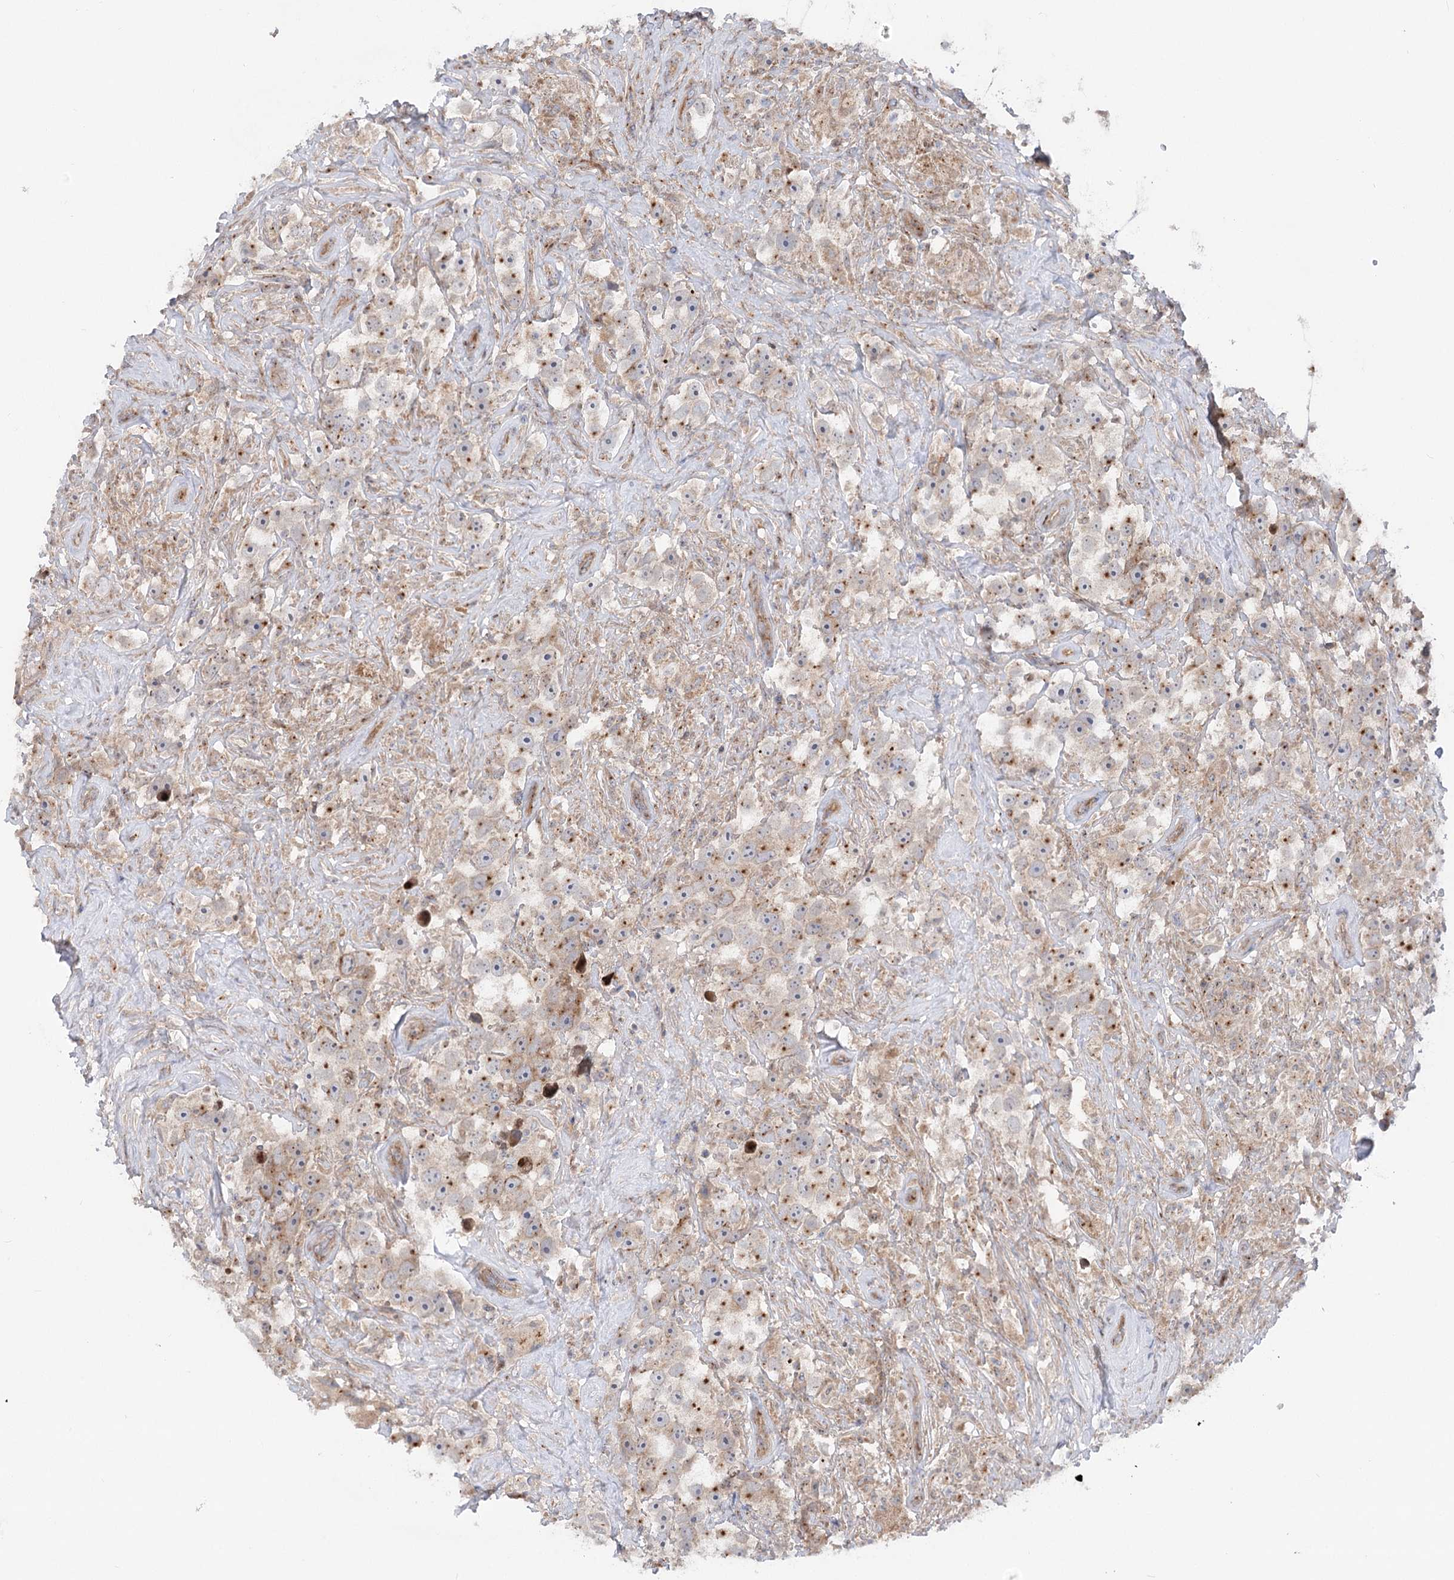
{"staining": {"intensity": "moderate", "quantity": "25%-75%", "location": "cytoplasmic/membranous"}, "tissue": "testis cancer", "cell_type": "Tumor cells", "image_type": "cancer", "snomed": [{"axis": "morphology", "description": "Seminoma, NOS"}, {"axis": "topography", "description": "Testis"}], "caption": "The histopathology image displays a brown stain indicating the presence of a protein in the cytoplasmic/membranous of tumor cells in testis cancer (seminoma).", "gene": "SCN11A", "patient": {"sex": "male", "age": 49}}